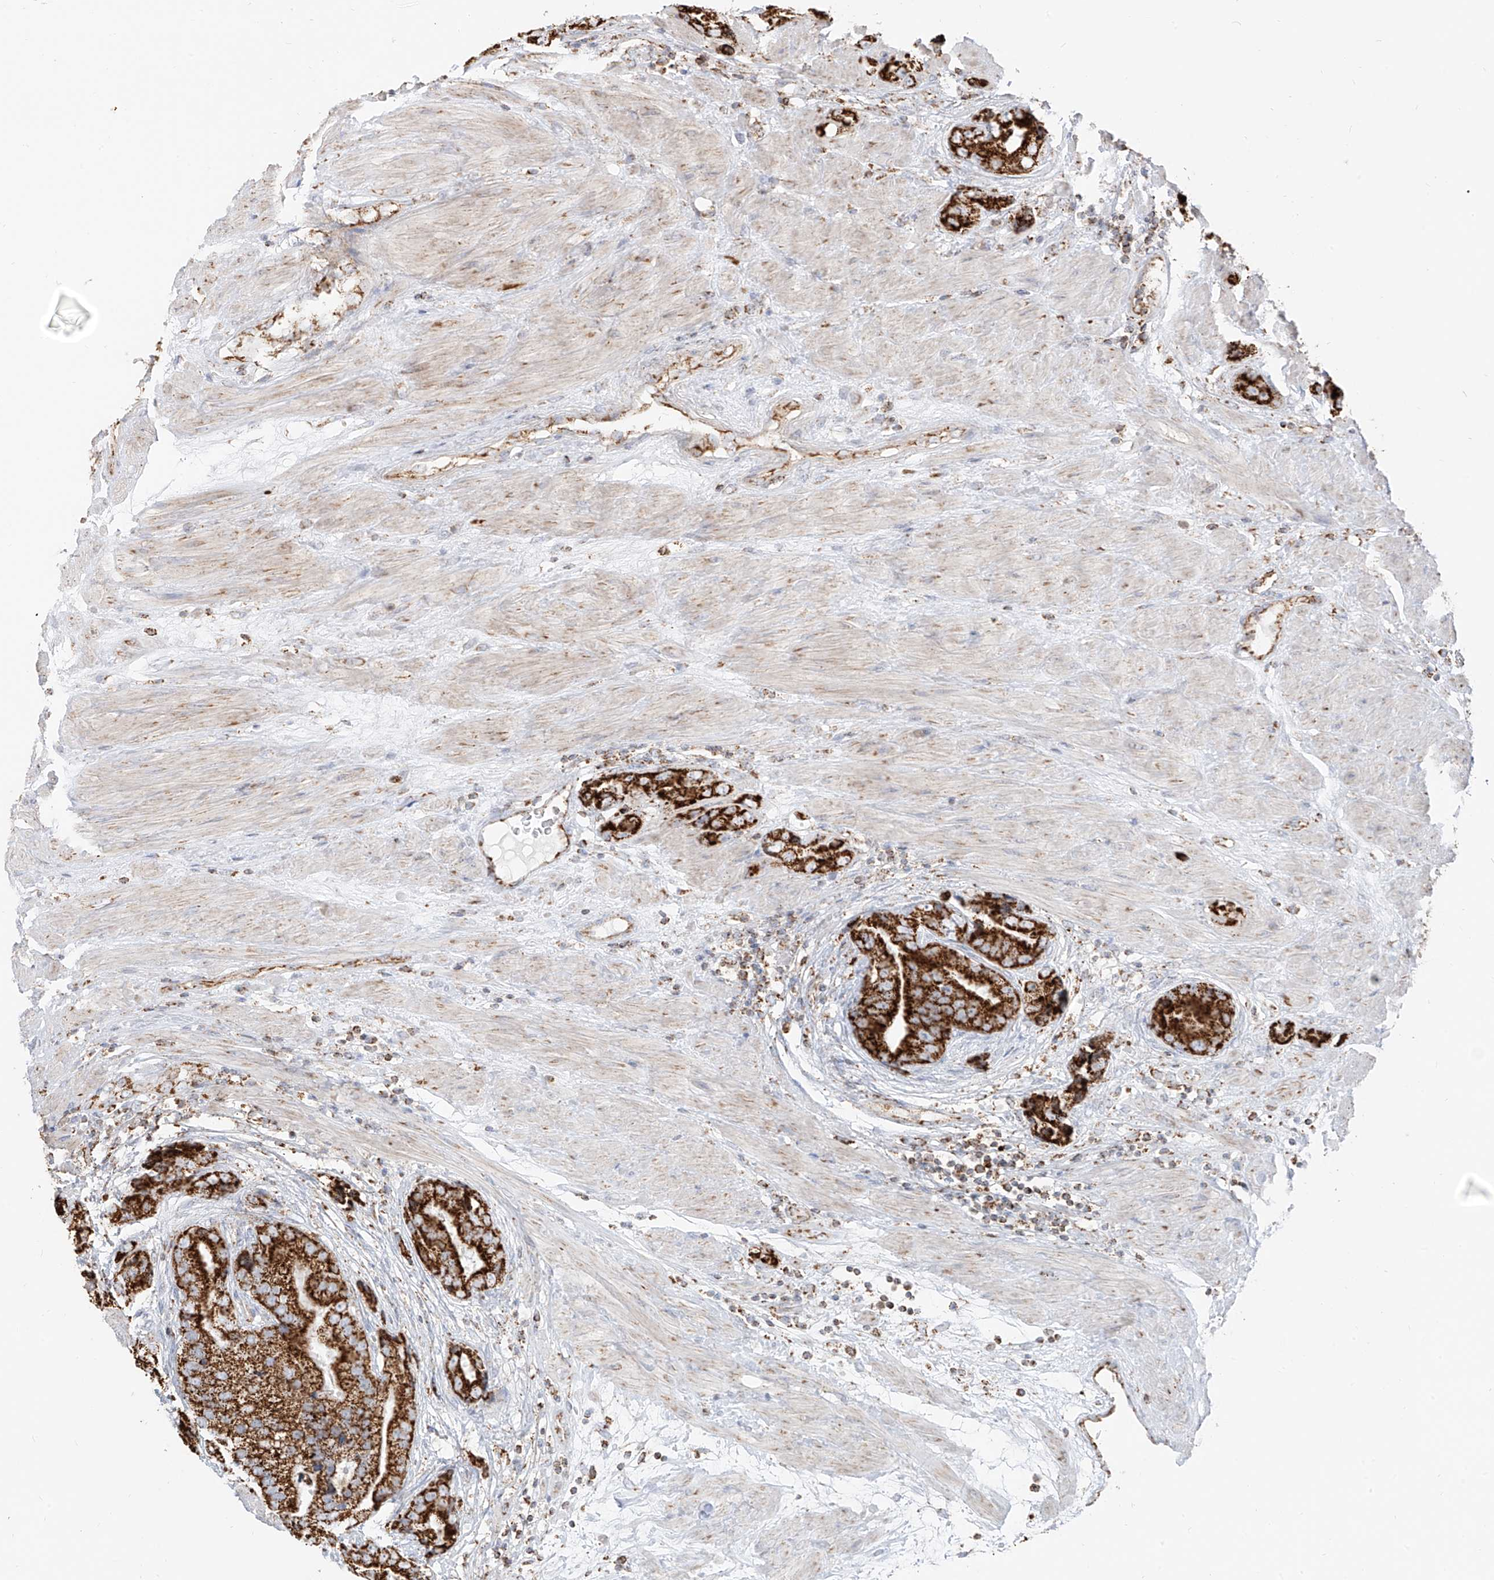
{"staining": {"intensity": "strong", "quantity": ">75%", "location": "cytoplasmic/membranous"}, "tissue": "prostate cancer", "cell_type": "Tumor cells", "image_type": "cancer", "snomed": [{"axis": "morphology", "description": "Adenocarcinoma, High grade"}, {"axis": "topography", "description": "Prostate"}], "caption": "Immunohistochemical staining of adenocarcinoma (high-grade) (prostate) shows strong cytoplasmic/membranous protein staining in approximately >75% of tumor cells.", "gene": "ETHE1", "patient": {"sex": "male", "age": 70}}